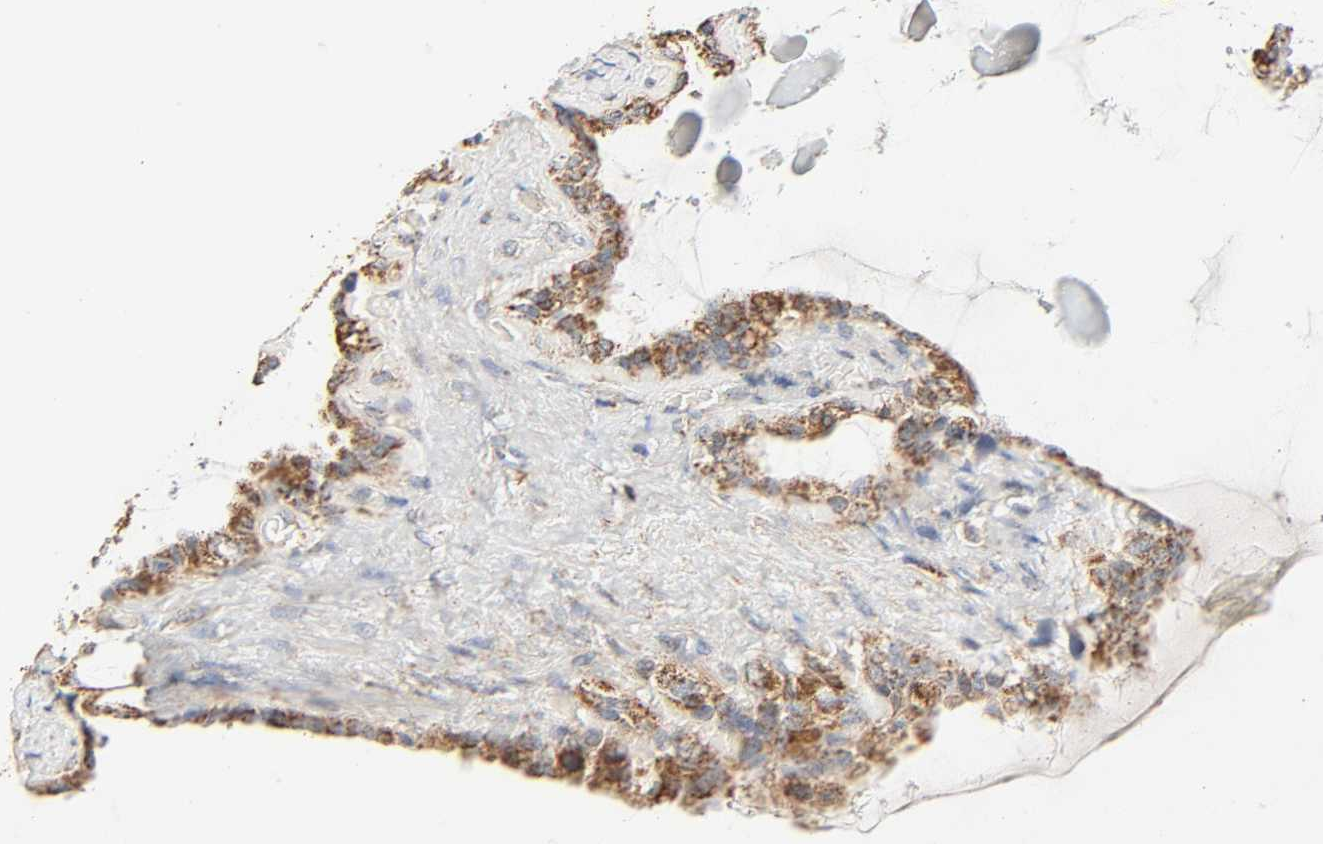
{"staining": {"intensity": "moderate", "quantity": "25%-75%", "location": "cytoplasmic/membranous"}, "tissue": "seminal vesicle", "cell_type": "Glandular cells", "image_type": "normal", "snomed": [{"axis": "morphology", "description": "Normal tissue, NOS"}, {"axis": "morphology", "description": "Inflammation, NOS"}, {"axis": "topography", "description": "Urinary bladder"}, {"axis": "topography", "description": "Prostate"}, {"axis": "topography", "description": "Seminal veicle"}], "caption": "Normal seminal vesicle demonstrates moderate cytoplasmic/membranous staining in approximately 25%-75% of glandular cells, visualized by immunohistochemistry.", "gene": "ZMAT5", "patient": {"sex": "male", "age": 82}}